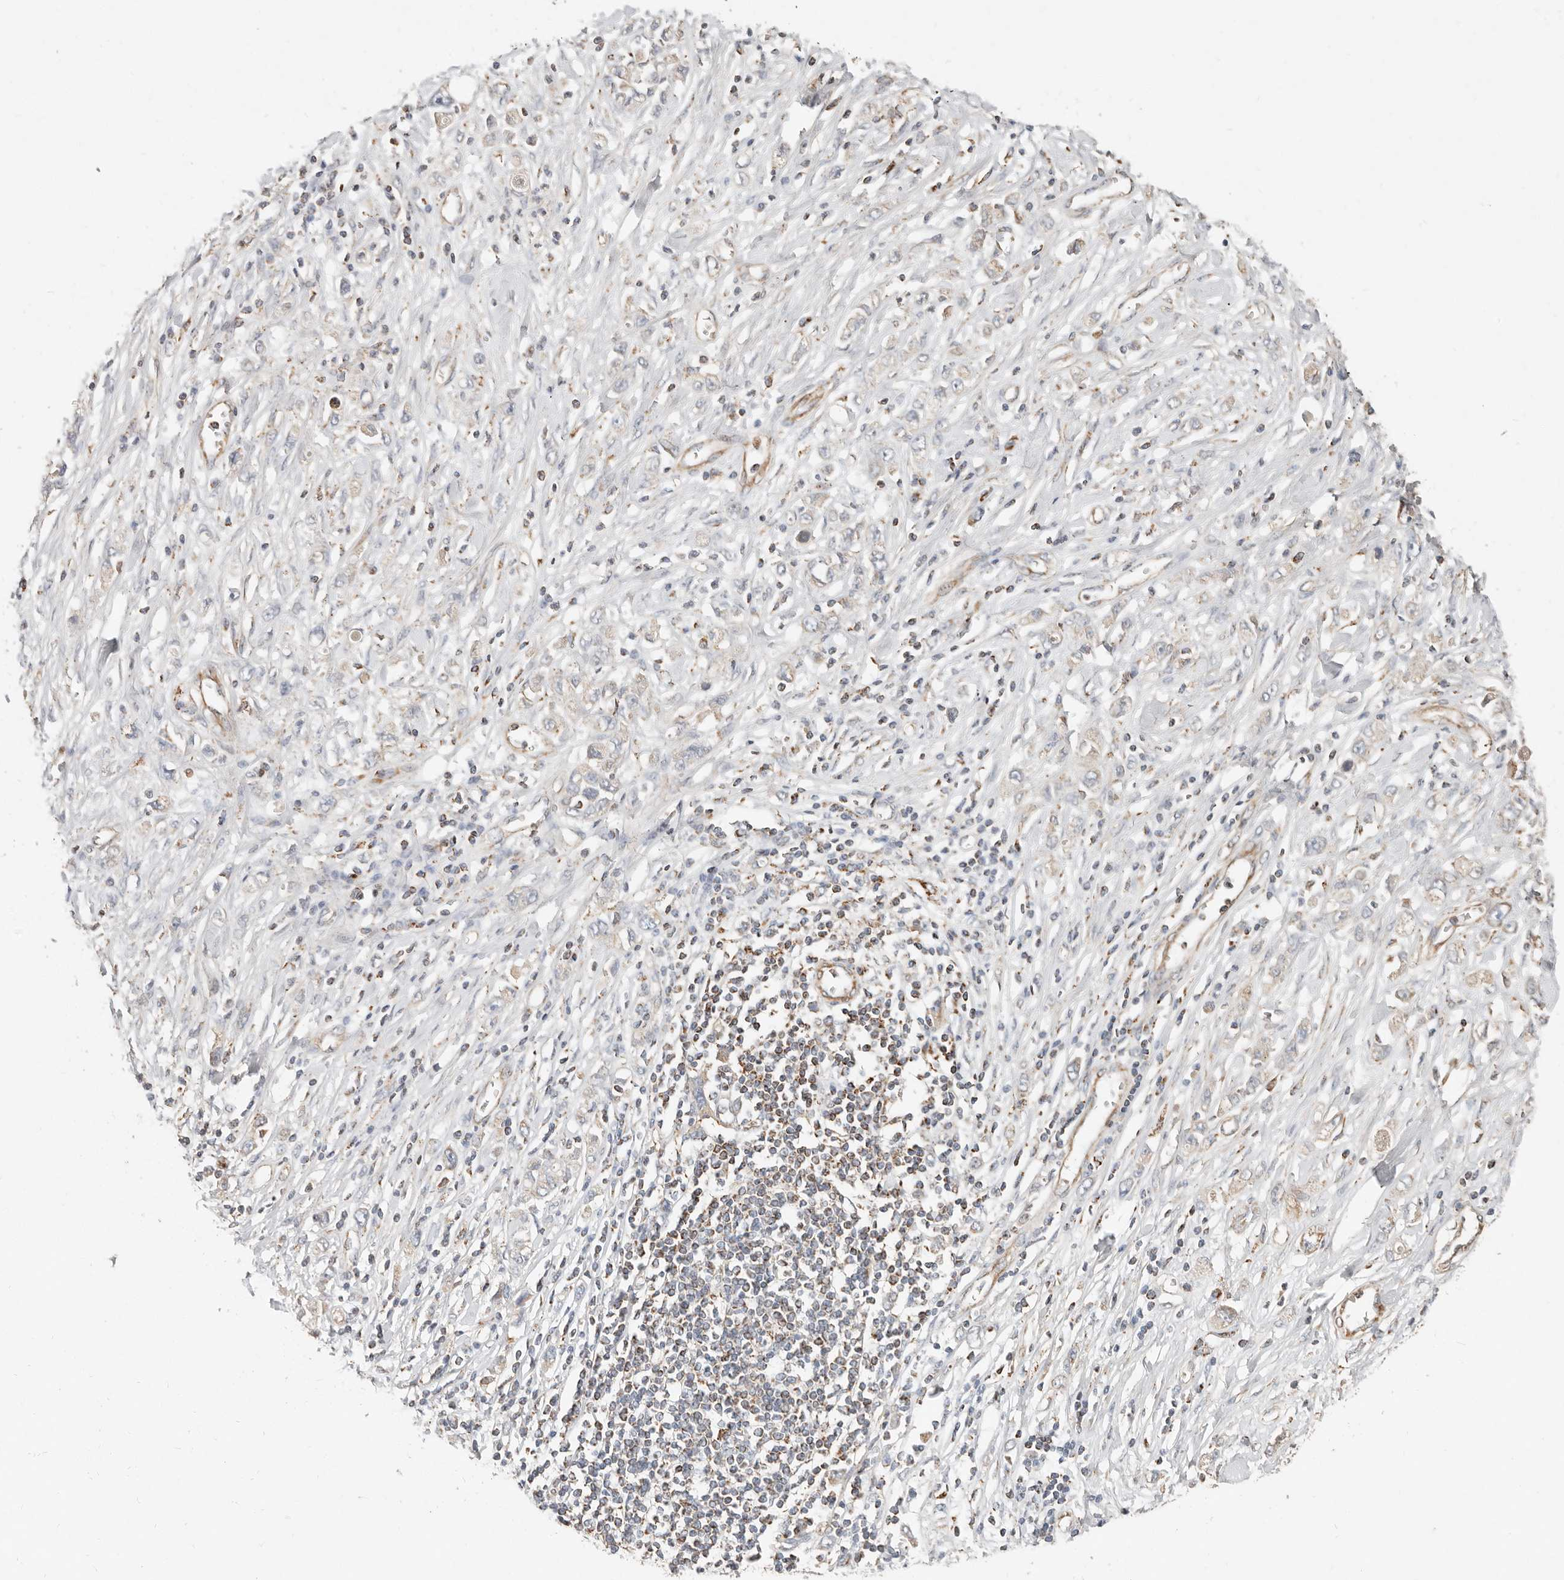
{"staining": {"intensity": "weak", "quantity": "<25%", "location": "cytoplasmic/membranous"}, "tissue": "stomach cancer", "cell_type": "Tumor cells", "image_type": "cancer", "snomed": [{"axis": "morphology", "description": "Adenocarcinoma, NOS"}, {"axis": "topography", "description": "Stomach"}], "caption": "Immunohistochemical staining of adenocarcinoma (stomach) demonstrates no significant expression in tumor cells. (Immunohistochemistry, brightfield microscopy, high magnification).", "gene": "ARHGEF10L", "patient": {"sex": "female", "age": 76}}